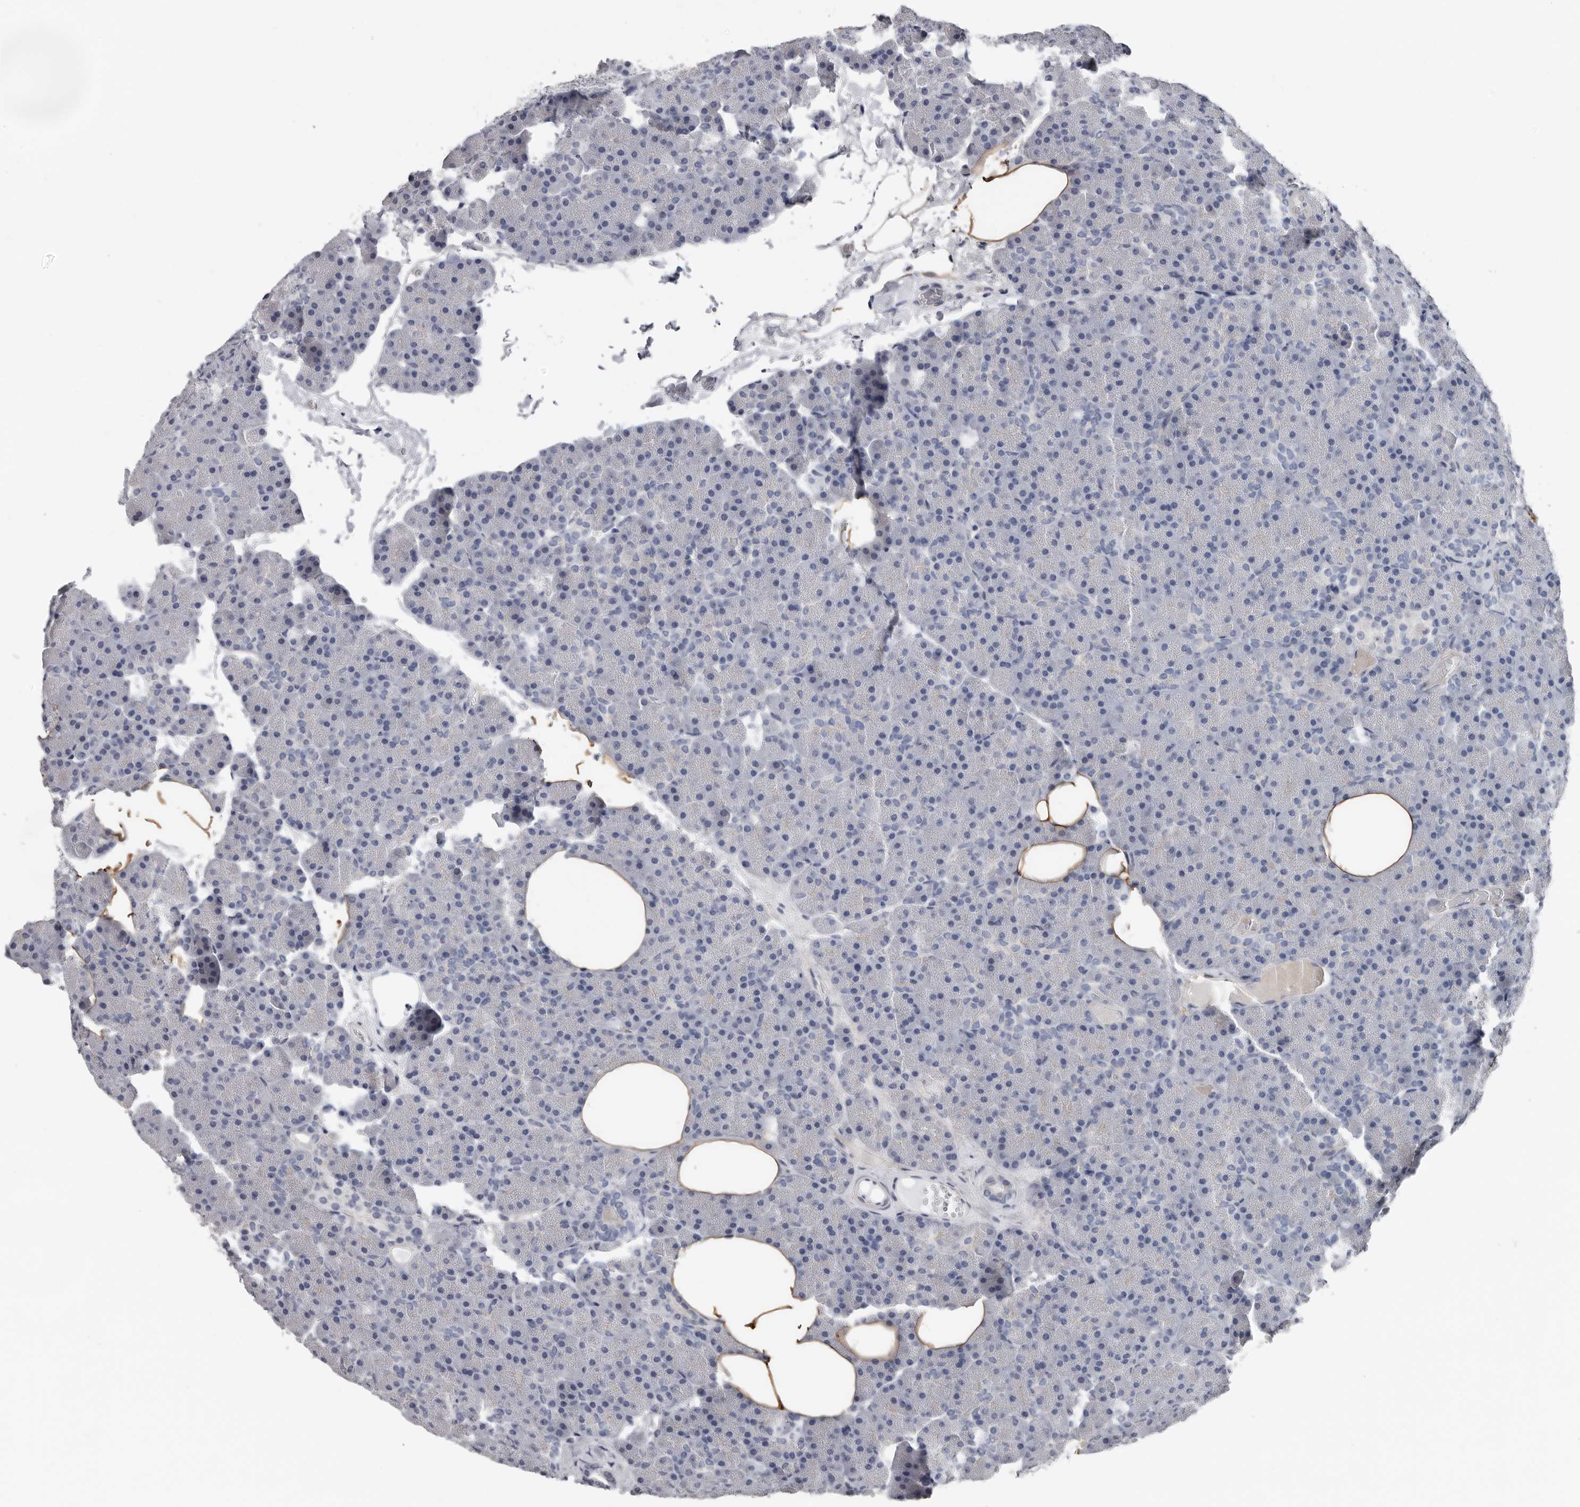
{"staining": {"intensity": "negative", "quantity": "none", "location": "none"}, "tissue": "pancreas", "cell_type": "Exocrine glandular cells", "image_type": "normal", "snomed": [{"axis": "morphology", "description": "Normal tissue, NOS"}, {"axis": "morphology", "description": "Carcinoid, malignant, NOS"}, {"axis": "topography", "description": "Pancreas"}], "caption": "This is an immunohistochemistry (IHC) micrograph of unremarkable human pancreas. There is no staining in exocrine glandular cells.", "gene": "FABP7", "patient": {"sex": "female", "age": 35}}